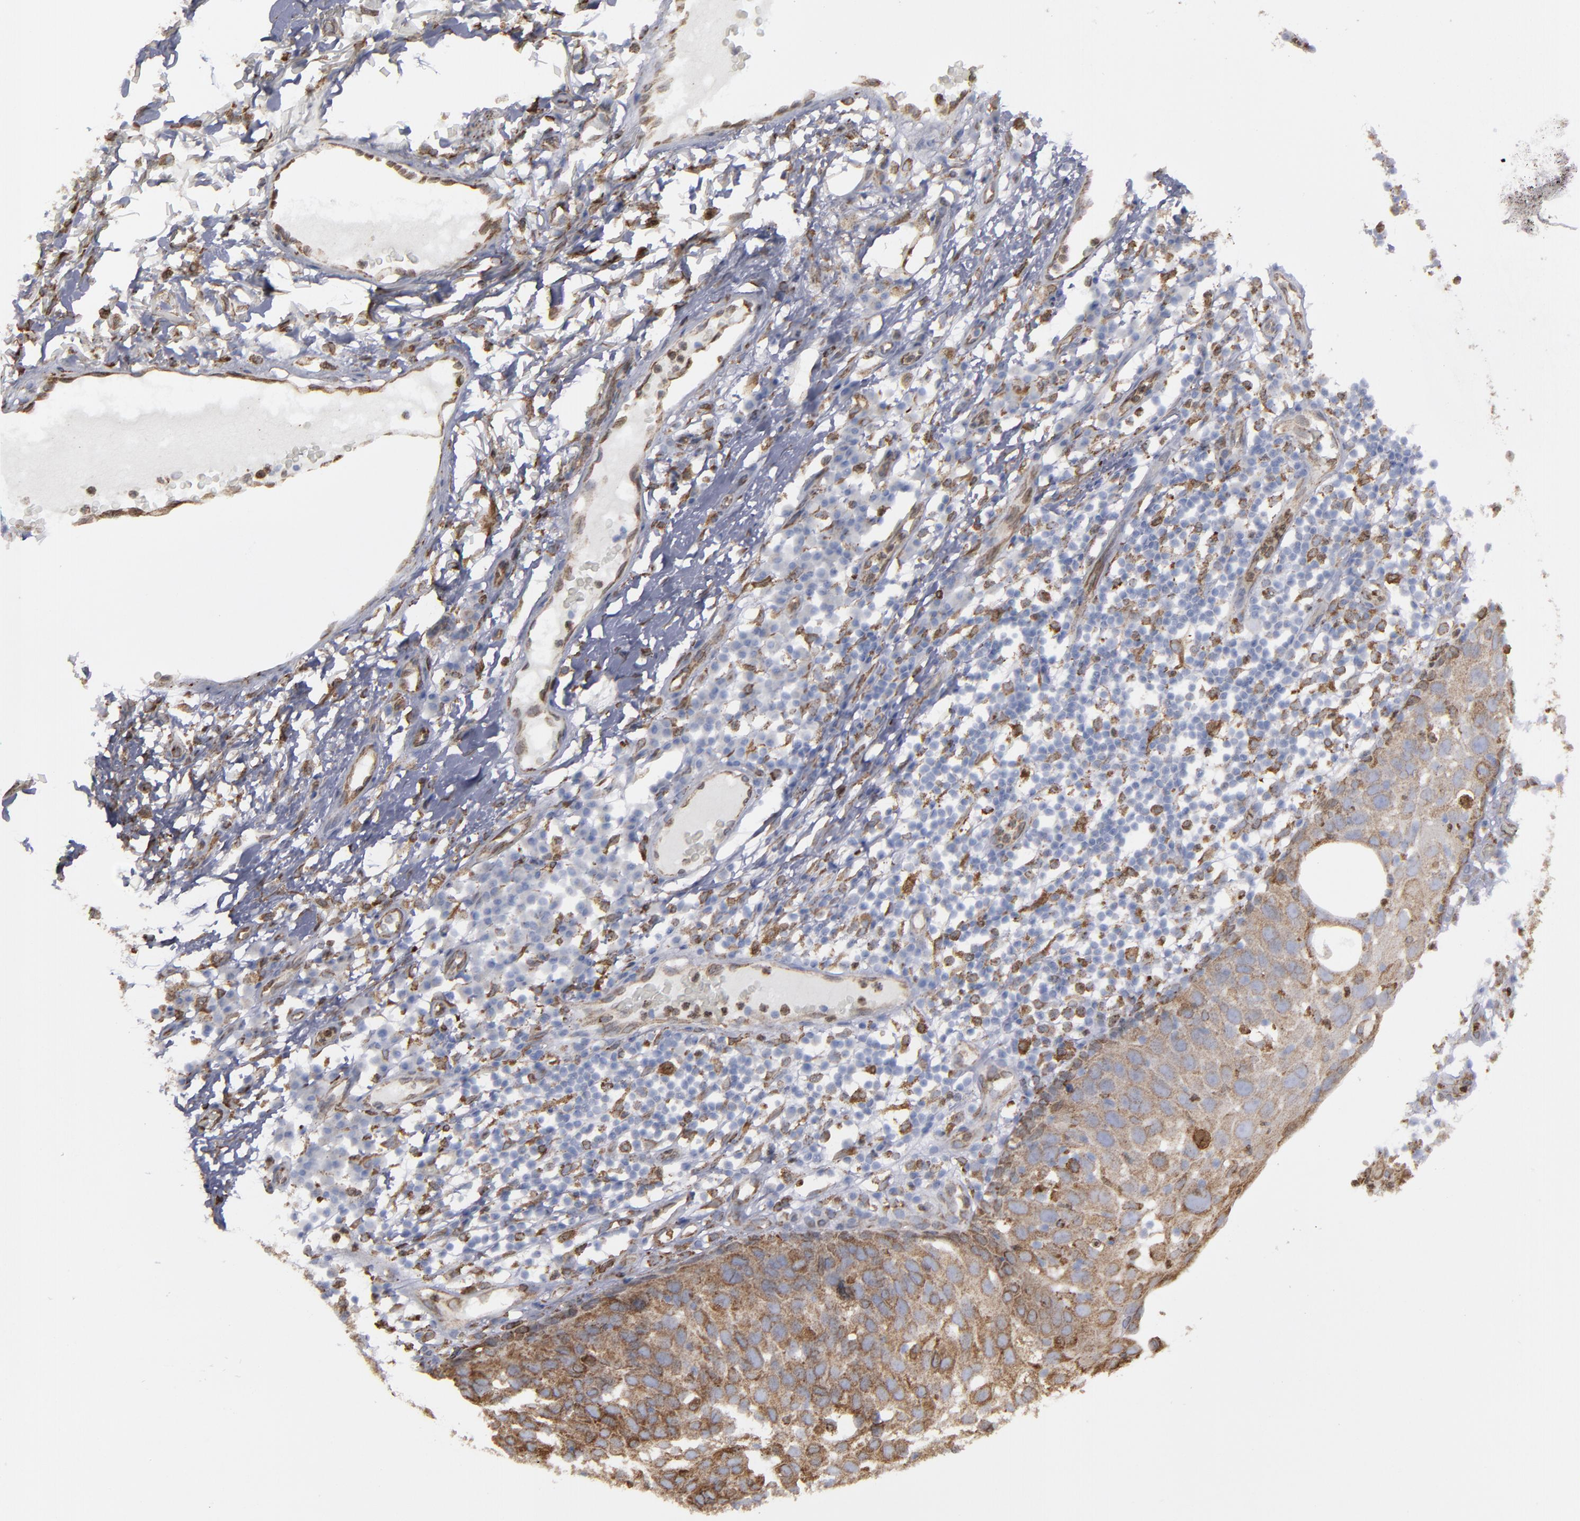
{"staining": {"intensity": "moderate", "quantity": ">75%", "location": "cytoplasmic/membranous"}, "tissue": "skin cancer", "cell_type": "Tumor cells", "image_type": "cancer", "snomed": [{"axis": "morphology", "description": "Squamous cell carcinoma, NOS"}, {"axis": "topography", "description": "Skin"}], "caption": "Brown immunohistochemical staining in skin squamous cell carcinoma shows moderate cytoplasmic/membranous expression in about >75% of tumor cells. The protein is stained brown, and the nuclei are stained in blue (DAB (3,3'-diaminobenzidine) IHC with brightfield microscopy, high magnification).", "gene": "ERLIN2", "patient": {"sex": "male", "age": 87}}